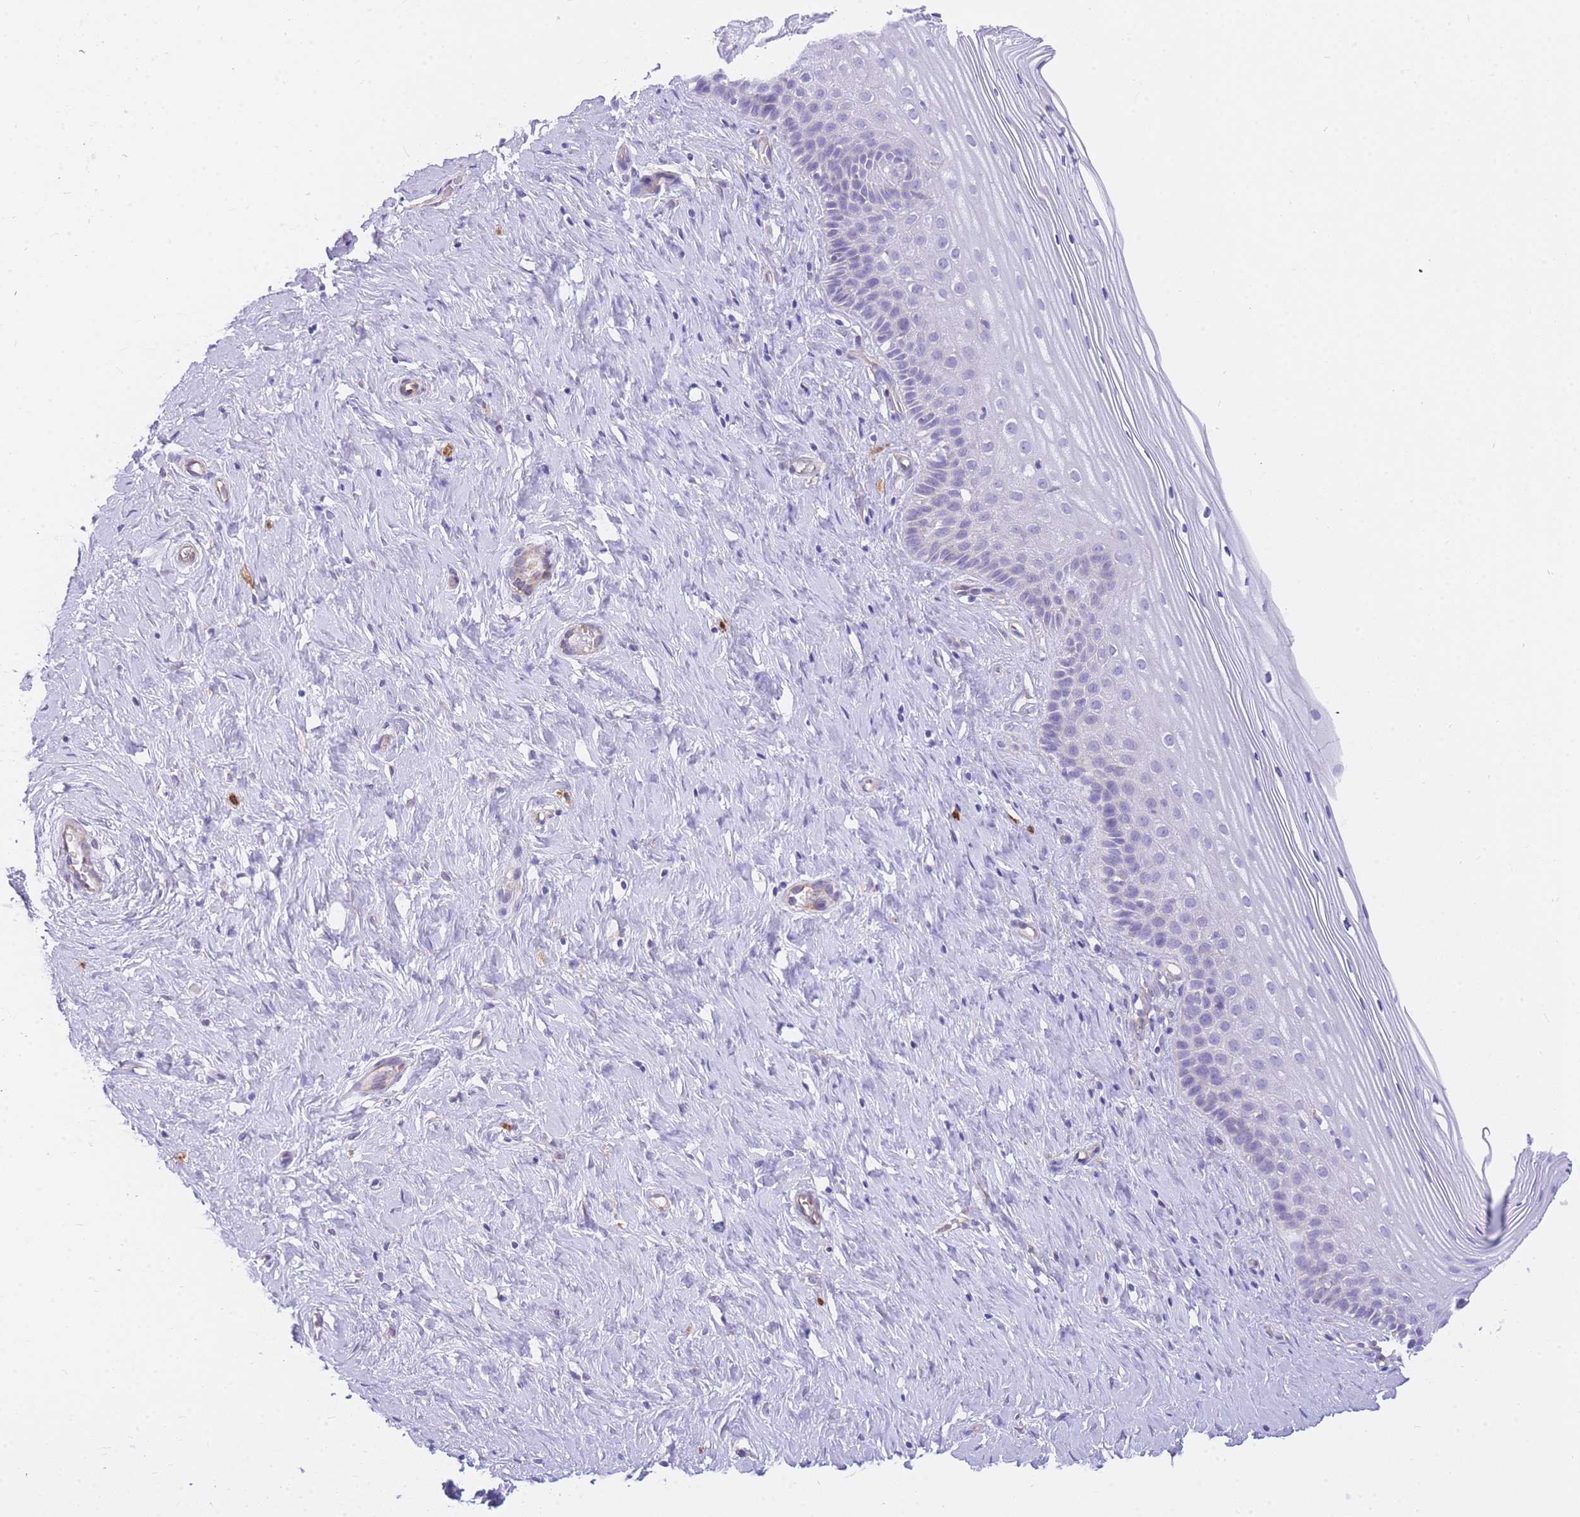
{"staining": {"intensity": "negative", "quantity": "none", "location": "none"}, "tissue": "cervix", "cell_type": "Squamous epithelial cells", "image_type": "normal", "snomed": [{"axis": "morphology", "description": "Normal tissue, NOS"}, {"axis": "topography", "description": "Cervix"}], "caption": "High magnification brightfield microscopy of benign cervix stained with DAB (3,3'-diaminobenzidine) (brown) and counterstained with hematoxylin (blue): squamous epithelial cells show no significant expression. Nuclei are stained in blue.", "gene": "SRSF12", "patient": {"sex": "female", "age": 33}}